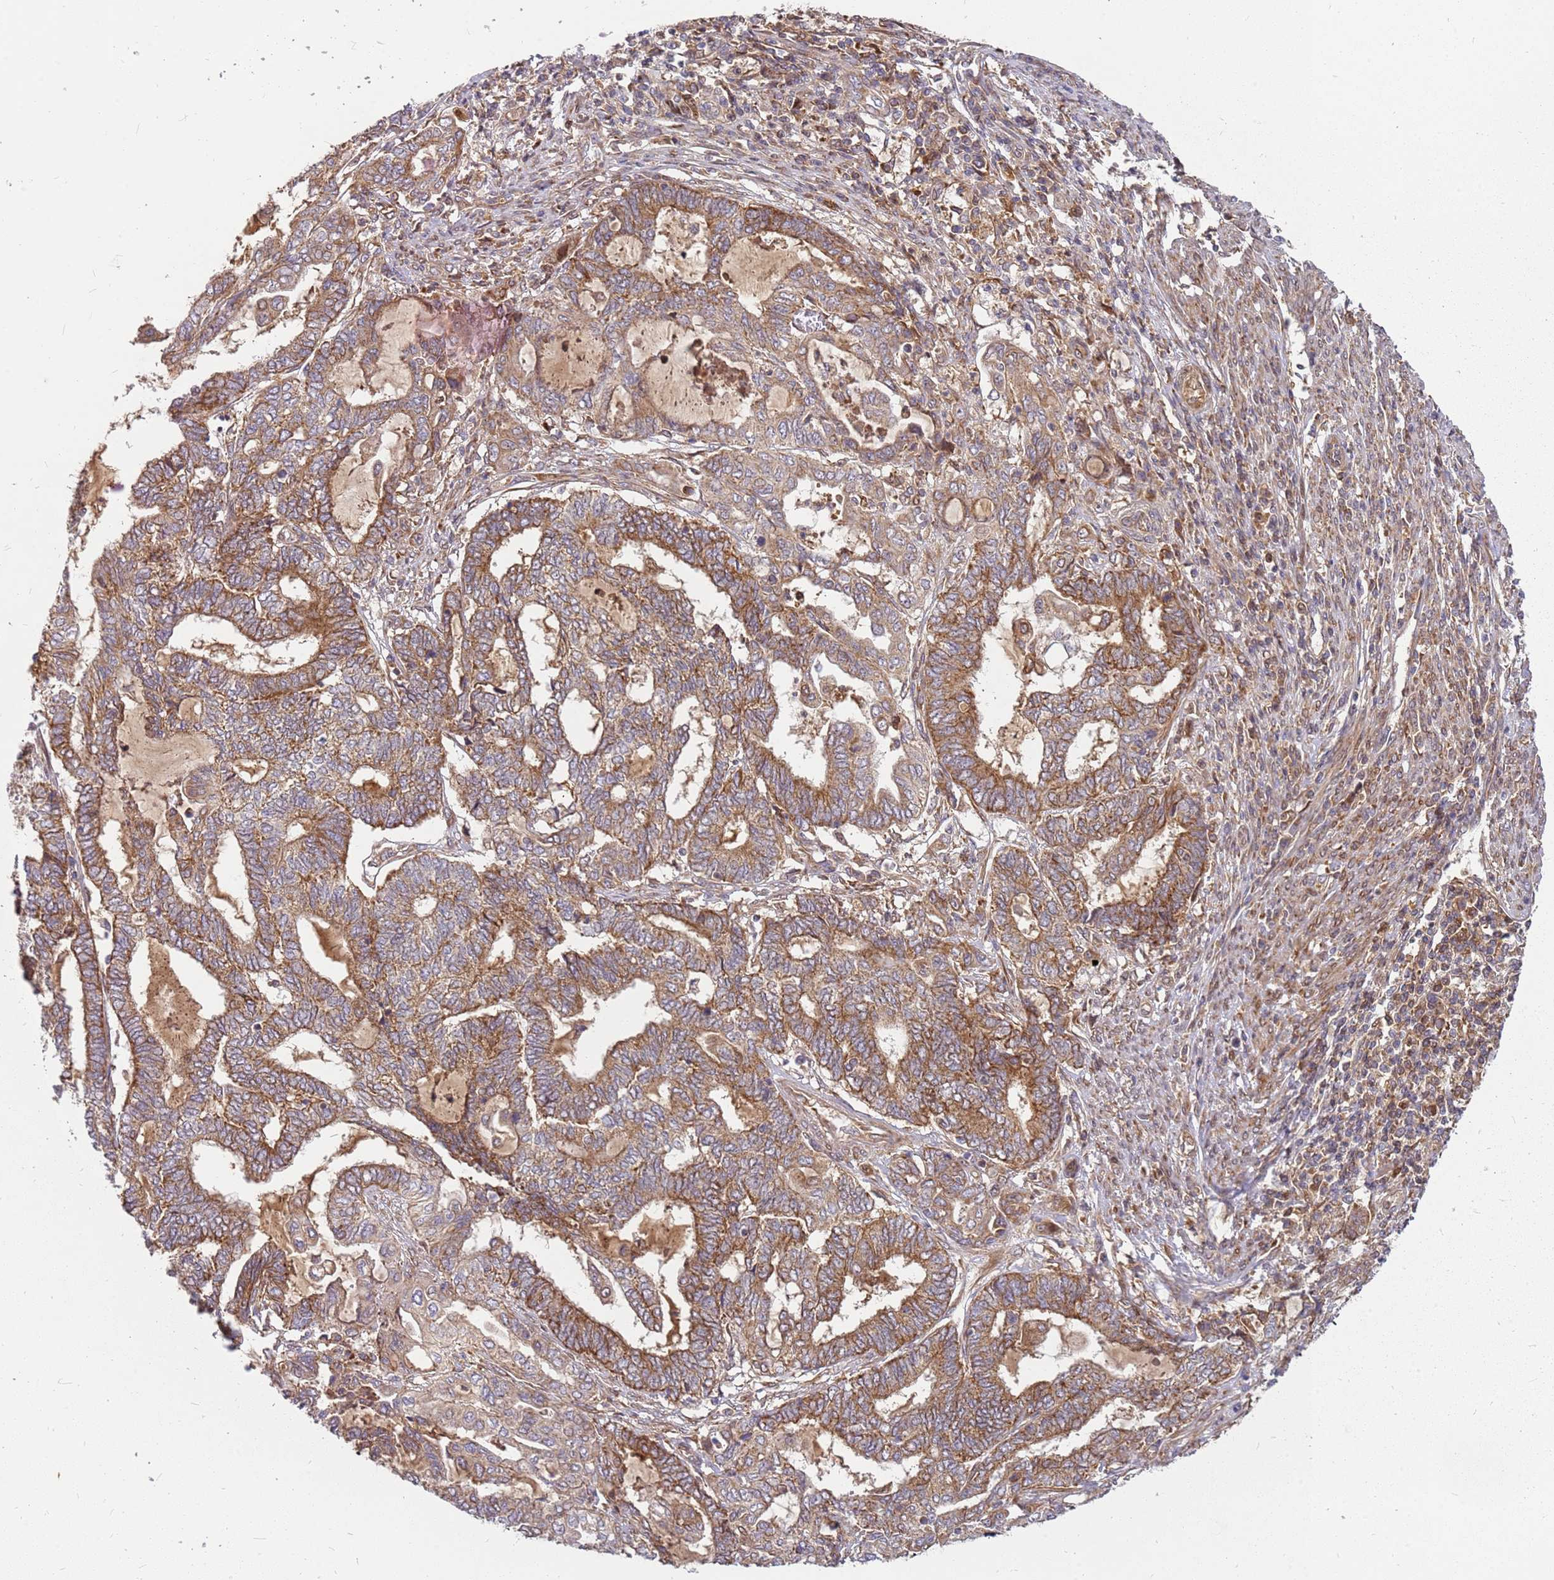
{"staining": {"intensity": "moderate", "quantity": ">75%", "location": "cytoplasmic/membranous"}, "tissue": "endometrial cancer", "cell_type": "Tumor cells", "image_type": "cancer", "snomed": [{"axis": "morphology", "description": "Adenocarcinoma, NOS"}, {"axis": "topography", "description": "Uterus"}, {"axis": "topography", "description": "Endometrium"}], "caption": "There is medium levels of moderate cytoplasmic/membranous positivity in tumor cells of adenocarcinoma (endometrial), as demonstrated by immunohistochemical staining (brown color).", "gene": "CCDC159", "patient": {"sex": "female", "age": 70}}